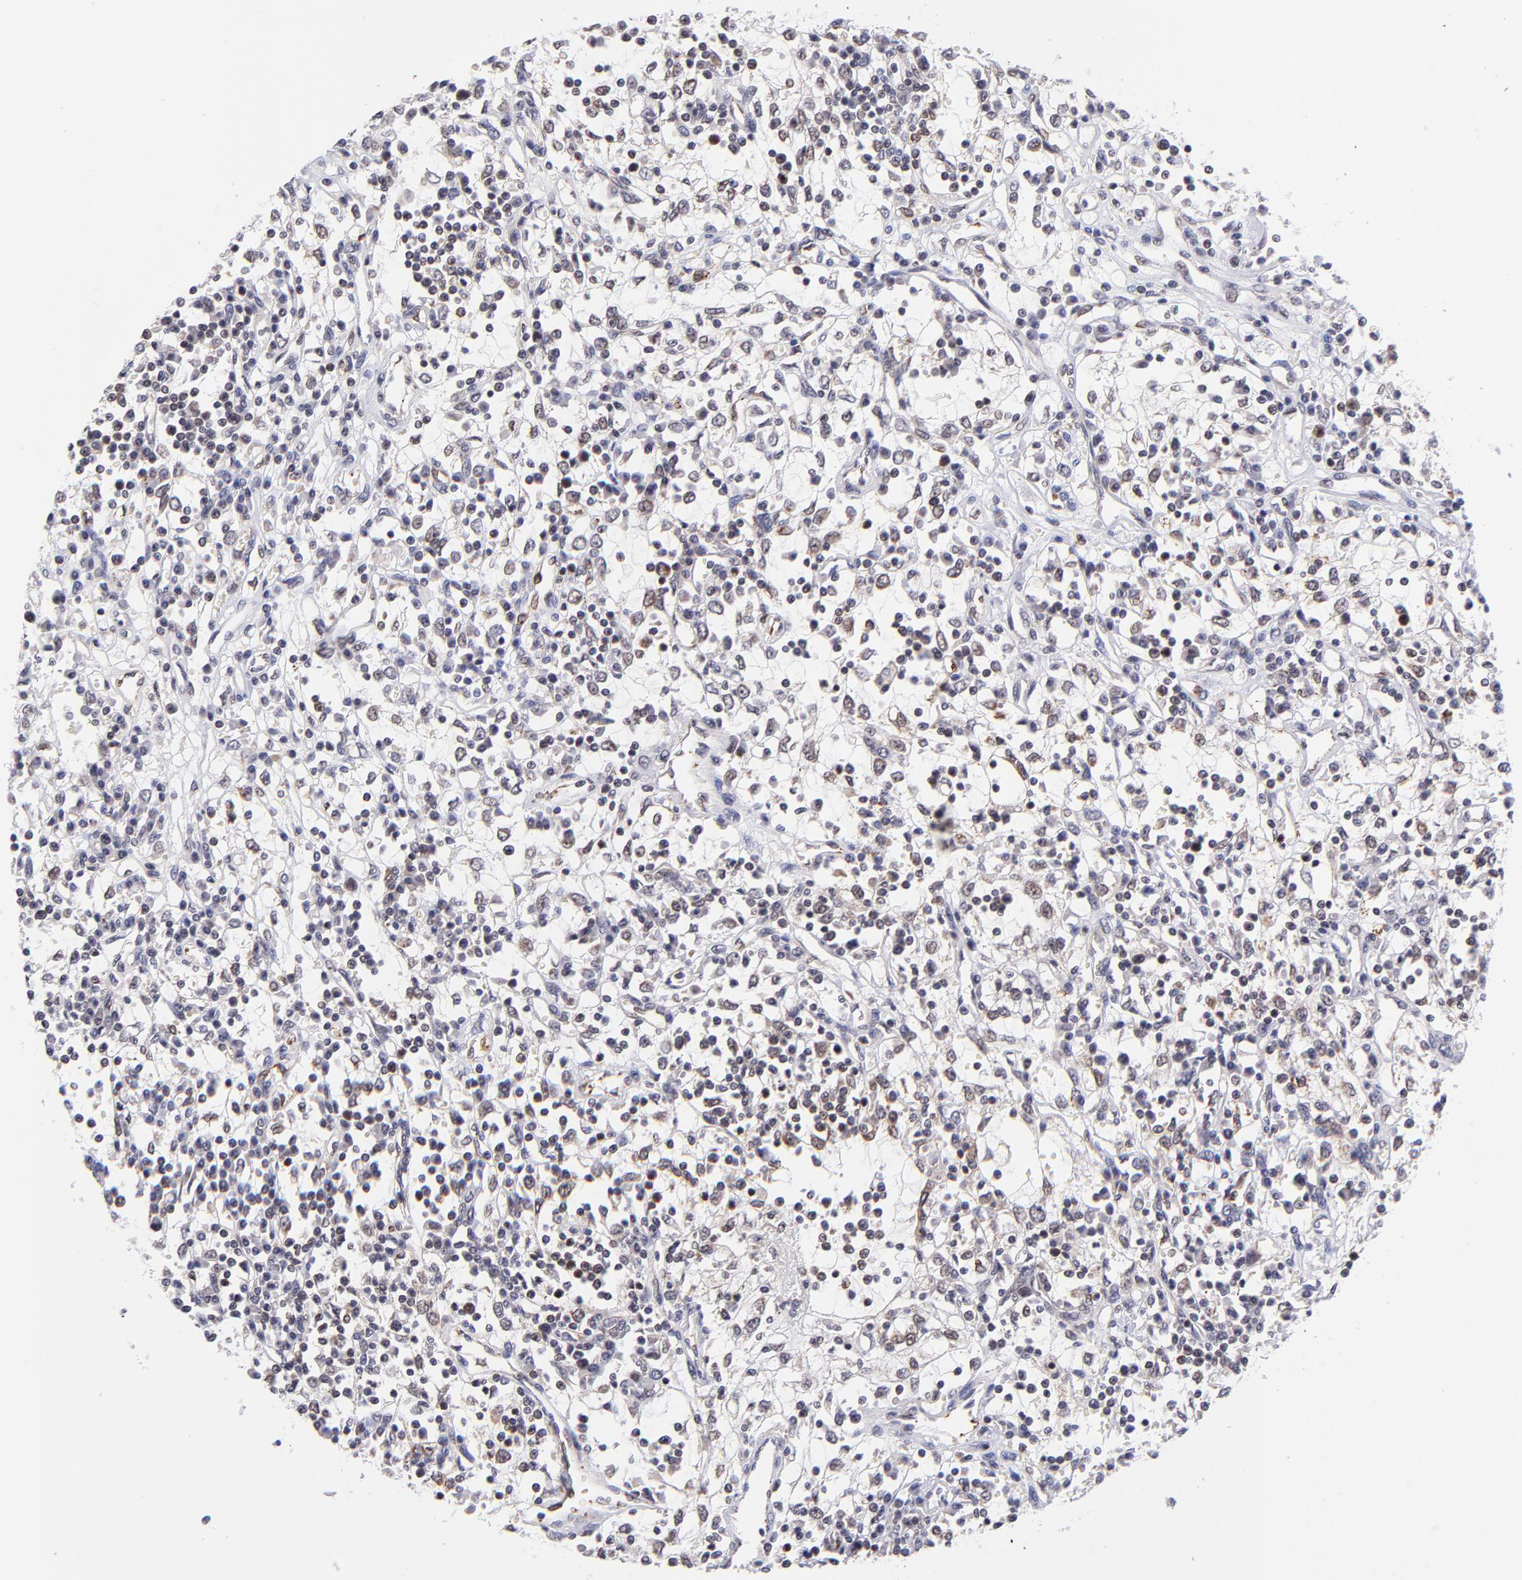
{"staining": {"intensity": "negative", "quantity": "none", "location": "none"}, "tissue": "renal cancer", "cell_type": "Tumor cells", "image_type": "cancer", "snomed": [{"axis": "morphology", "description": "Adenocarcinoma, NOS"}, {"axis": "topography", "description": "Kidney"}], "caption": "Immunohistochemistry histopathology image of neoplastic tissue: human renal cancer (adenocarcinoma) stained with DAB reveals no significant protein expression in tumor cells.", "gene": "SOX6", "patient": {"sex": "male", "age": 82}}